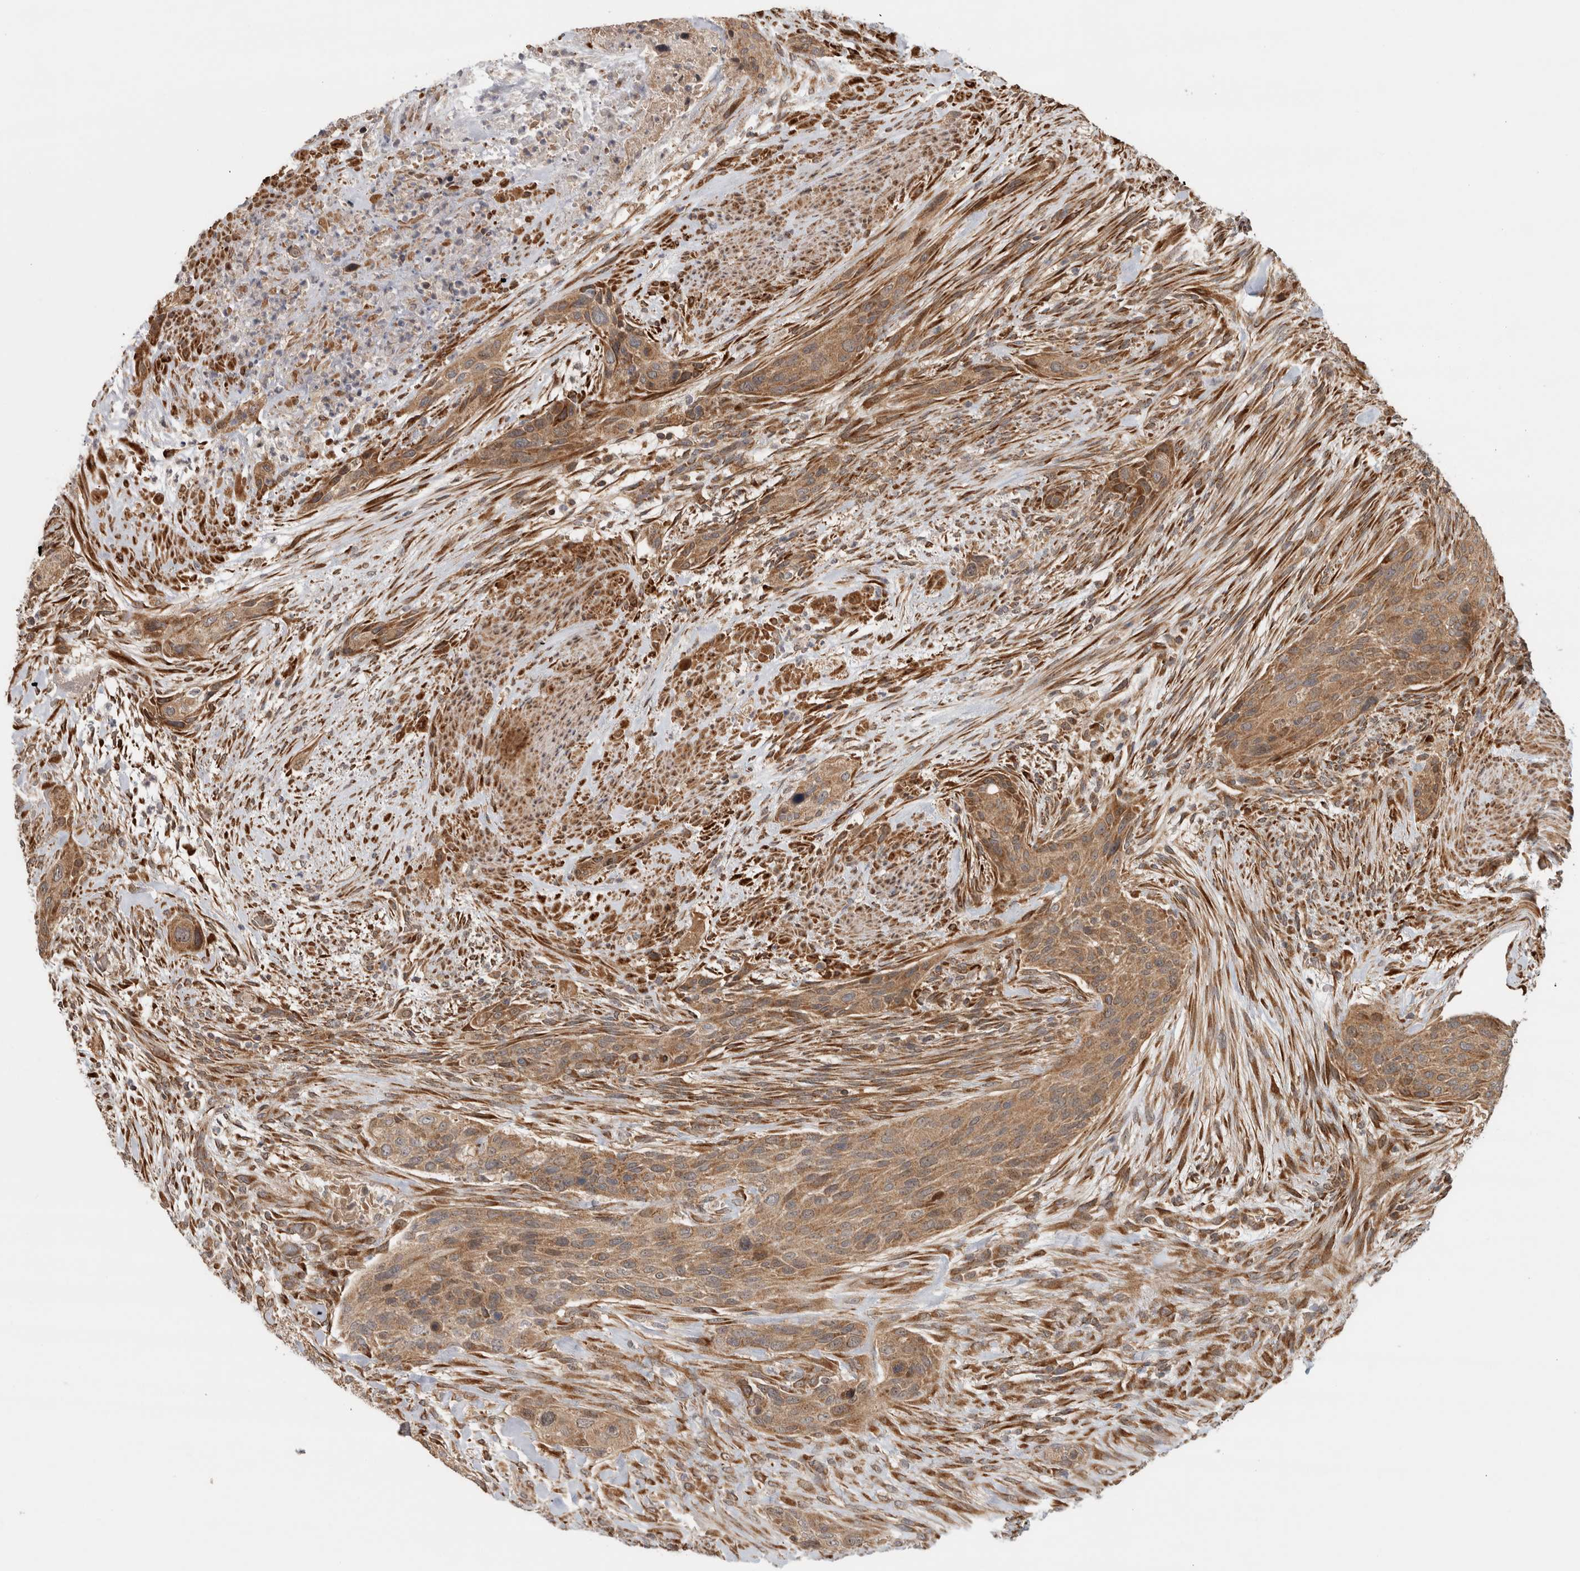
{"staining": {"intensity": "moderate", "quantity": ">75%", "location": "cytoplasmic/membranous"}, "tissue": "urothelial cancer", "cell_type": "Tumor cells", "image_type": "cancer", "snomed": [{"axis": "morphology", "description": "Urothelial carcinoma, High grade"}, {"axis": "topography", "description": "Urinary bladder"}], "caption": "Tumor cells demonstrate medium levels of moderate cytoplasmic/membranous staining in about >75% of cells in human urothelial cancer.", "gene": "TUBD1", "patient": {"sex": "male", "age": 35}}